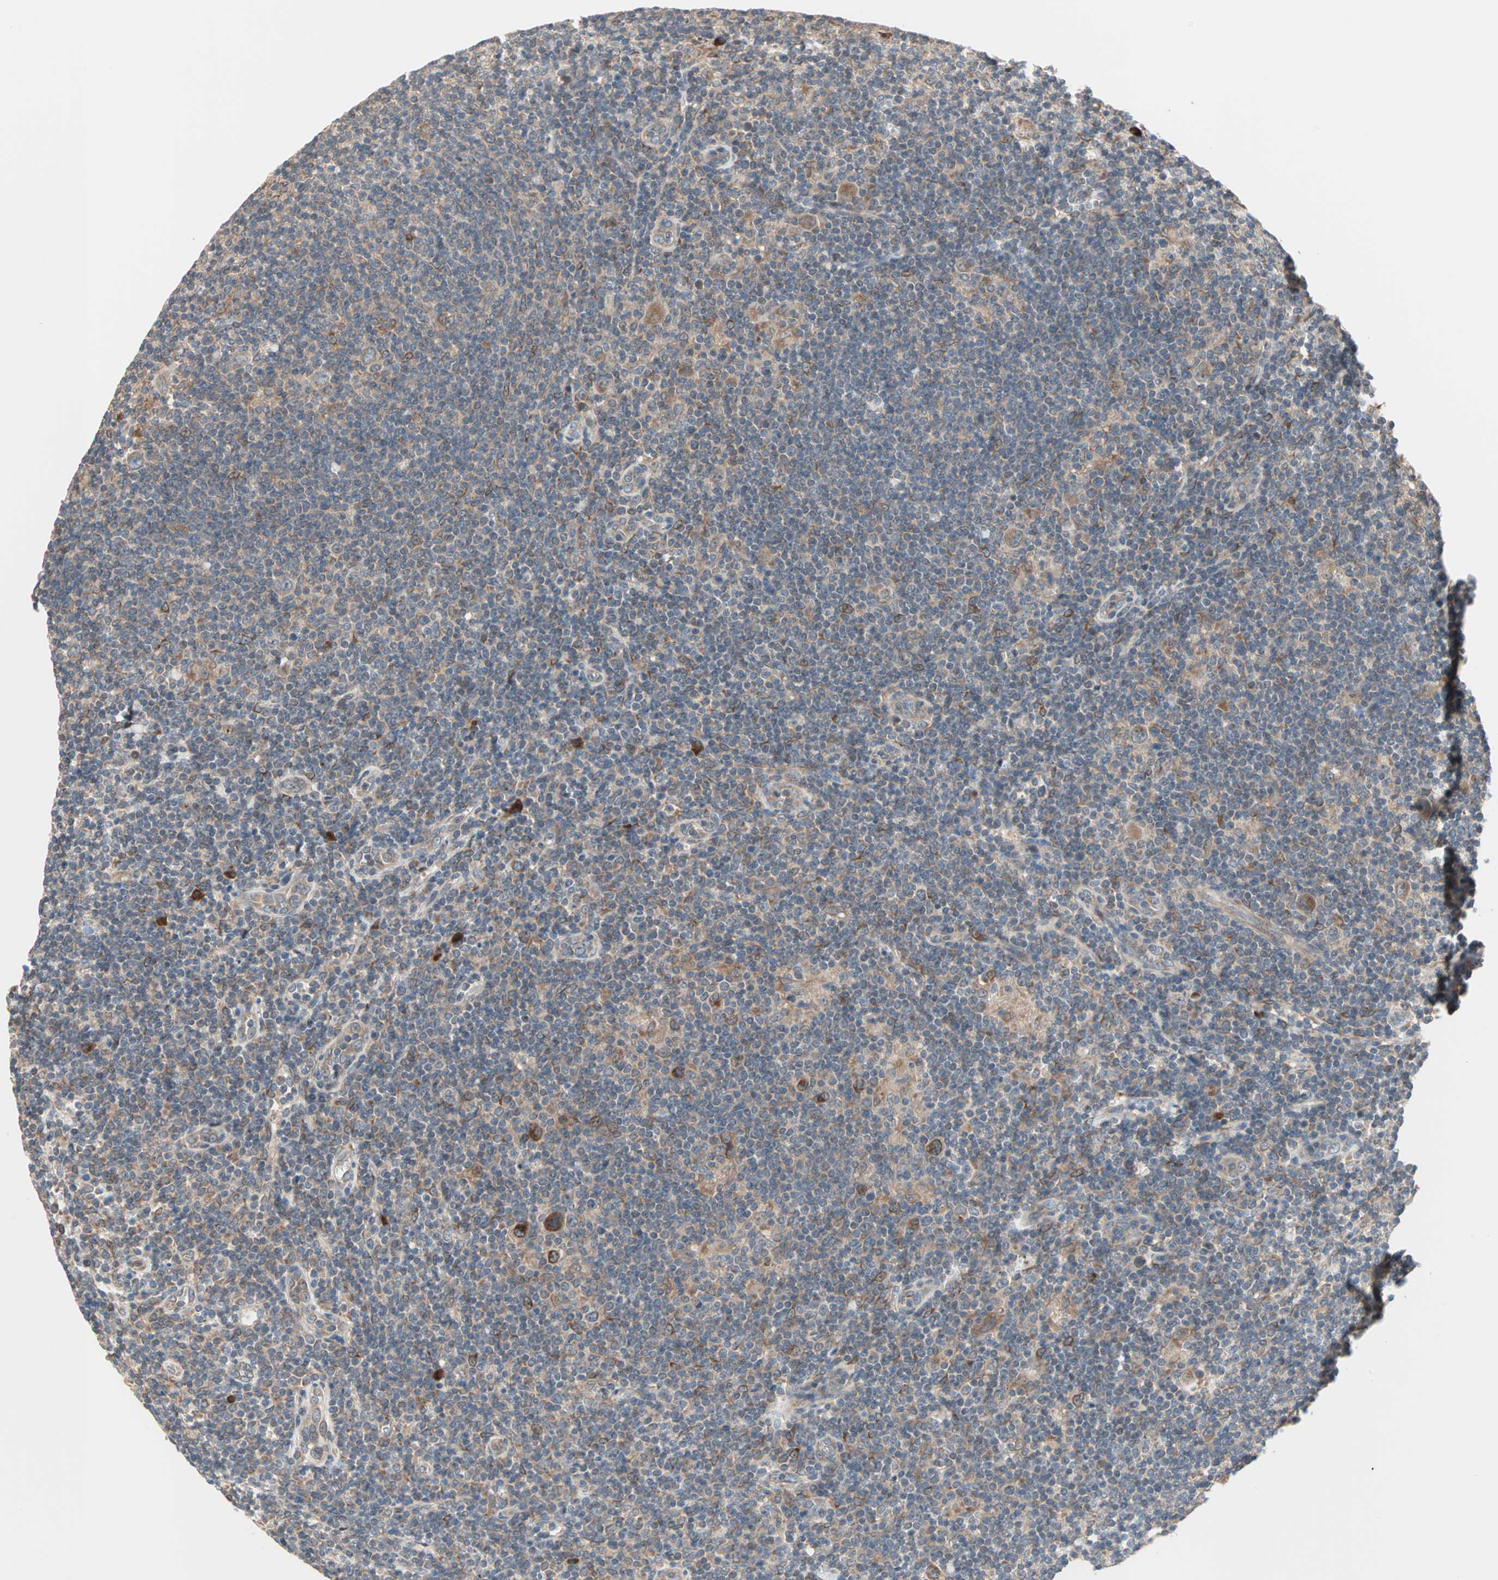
{"staining": {"intensity": "moderate", "quantity": ">75%", "location": "cytoplasmic/membranous"}, "tissue": "lymphoma", "cell_type": "Tumor cells", "image_type": "cancer", "snomed": [{"axis": "morphology", "description": "Hodgkin's disease, NOS"}, {"axis": "topography", "description": "Lymph node"}], "caption": "The image displays a brown stain indicating the presence of a protein in the cytoplasmic/membranous of tumor cells in lymphoma.", "gene": "SAR1A", "patient": {"sex": "female", "age": 57}}